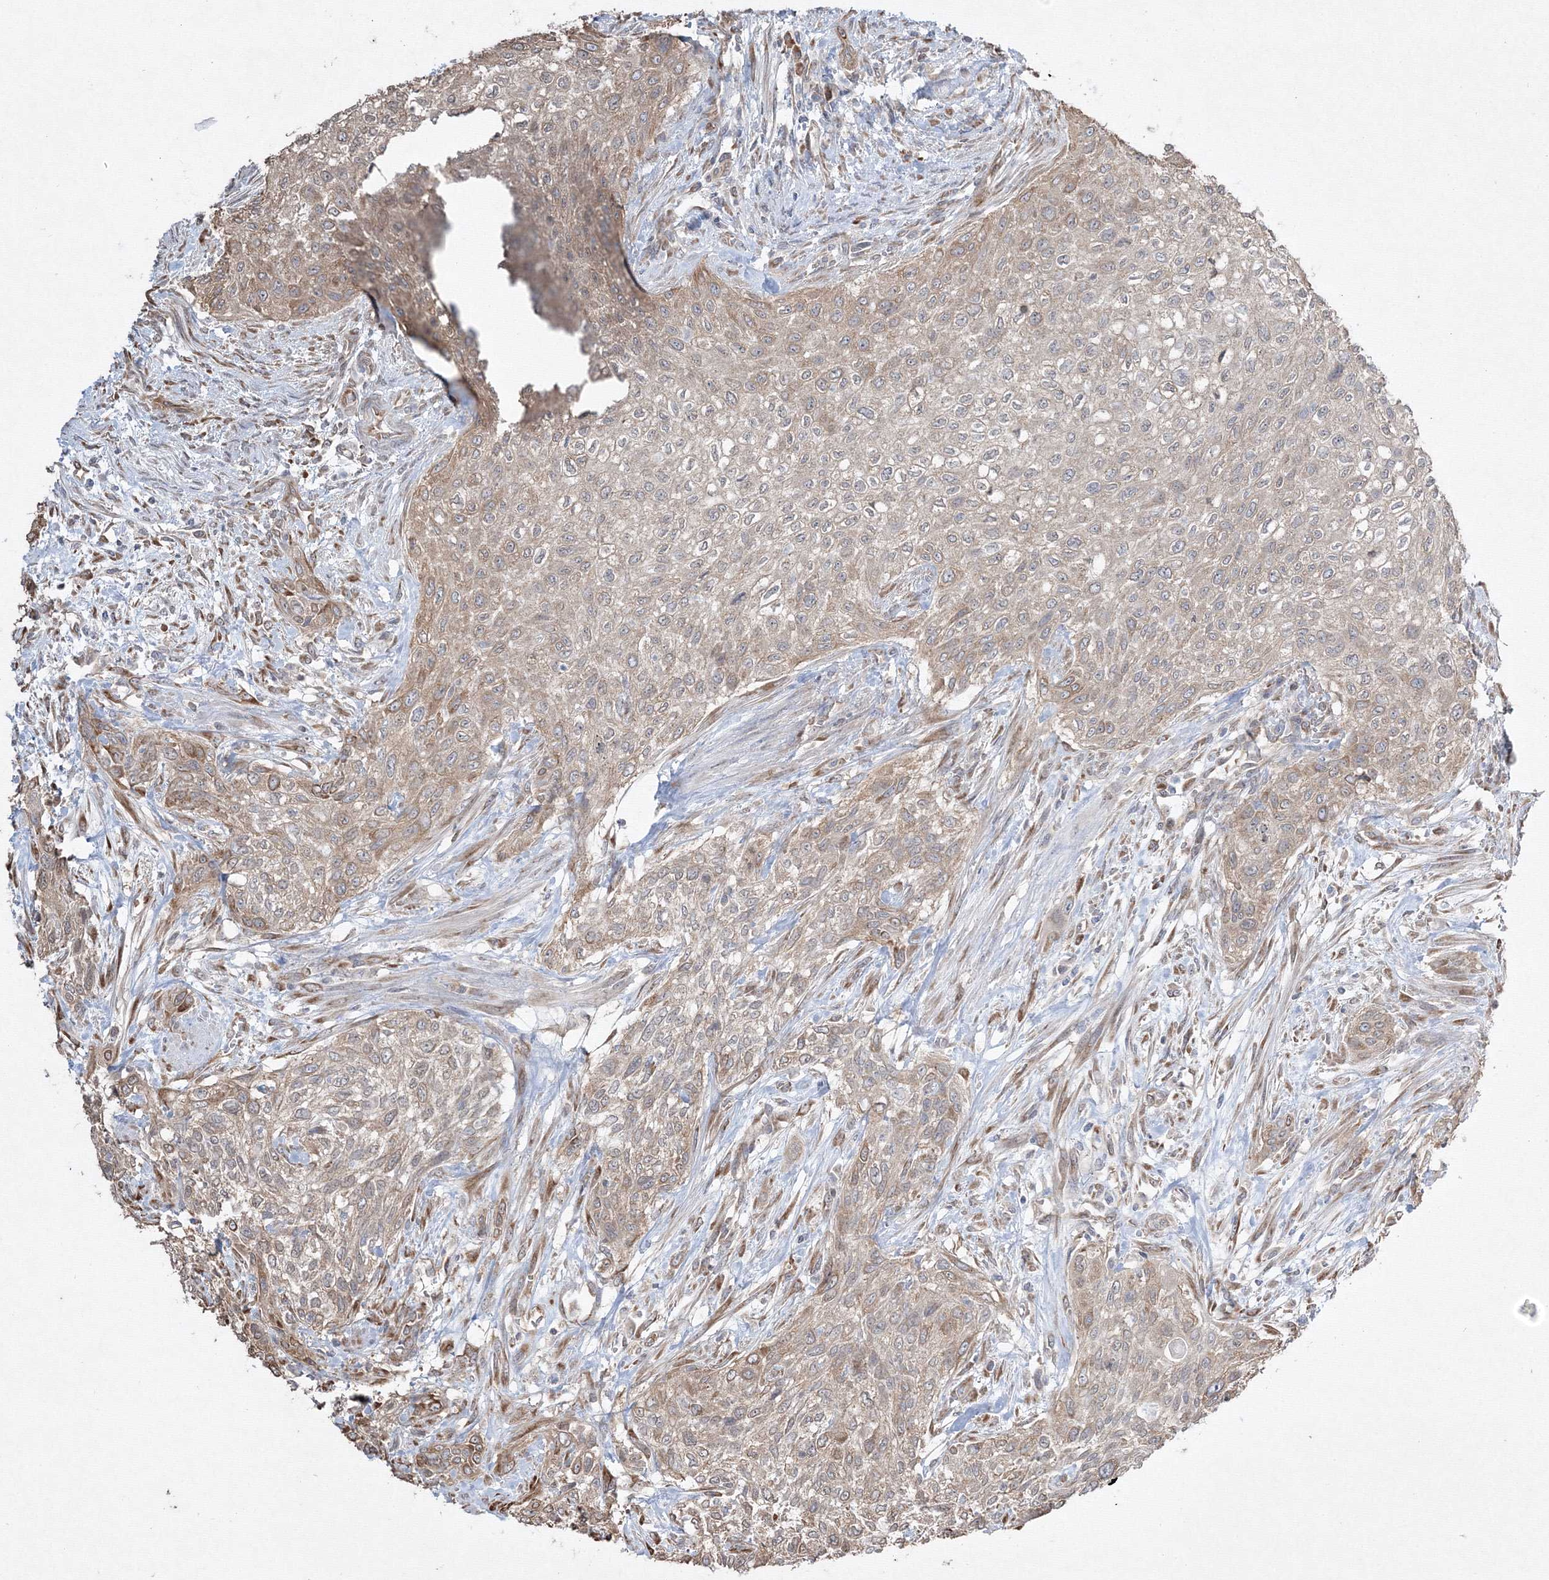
{"staining": {"intensity": "weak", "quantity": "25%-75%", "location": "cytoplasmic/membranous"}, "tissue": "urothelial cancer", "cell_type": "Tumor cells", "image_type": "cancer", "snomed": [{"axis": "morphology", "description": "Urothelial carcinoma, High grade"}, {"axis": "topography", "description": "Urinary bladder"}], "caption": "IHC staining of urothelial carcinoma (high-grade), which demonstrates low levels of weak cytoplasmic/membranous positivity in approximately 25%-75% of tumor cells indicating weak cytoplasmic/membranous protein staining. The staining was performed using DAB (3,3'-diaminobenzidine) (brown) for protein detection and nuclei were counterstained in hematoxylin (blue).", "gene": "FBXL8", "patient": {"sex": "male", "age": 35}}